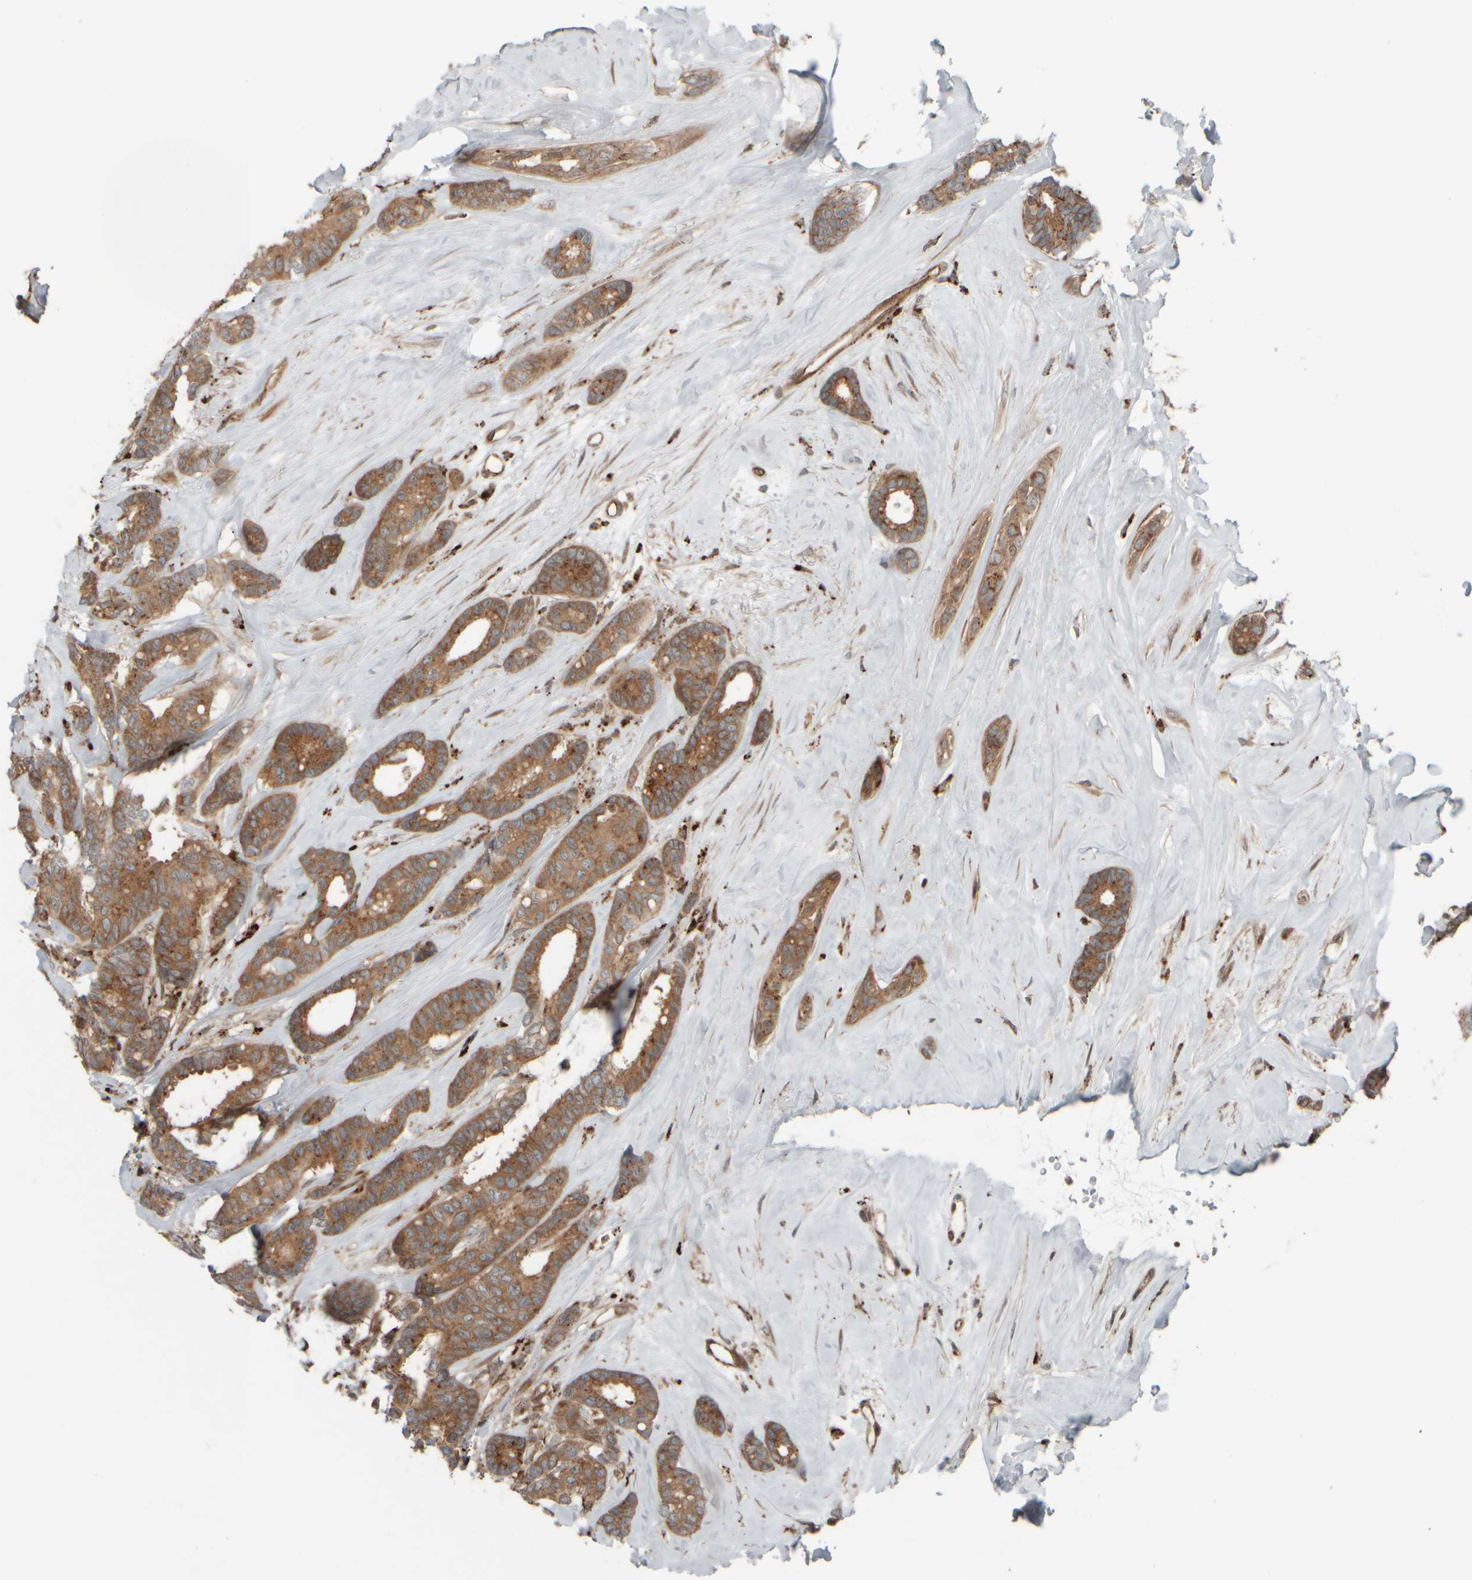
{"staining": {"intensity": "moderate", "quantity": ">75%", "location": "cytoplasmic/membranous"}, "tissue": "breast cancer", "cell_type": "Tumor cells", "image_type": "cancer", "snomed": [{"axis": "morphology", "description": "Duct carcinoma"}, {"axis": "topography", "description": "Breast"}], "caption": "Breast cancer (invasive ductal carcinoma) stained with a brown dye exhibits moderate cytoplasmic/membranous positive expression in about >75% of tumor cells.", "gene": "GIGYF1", "patient": {"sex": "female", "age": 87}}